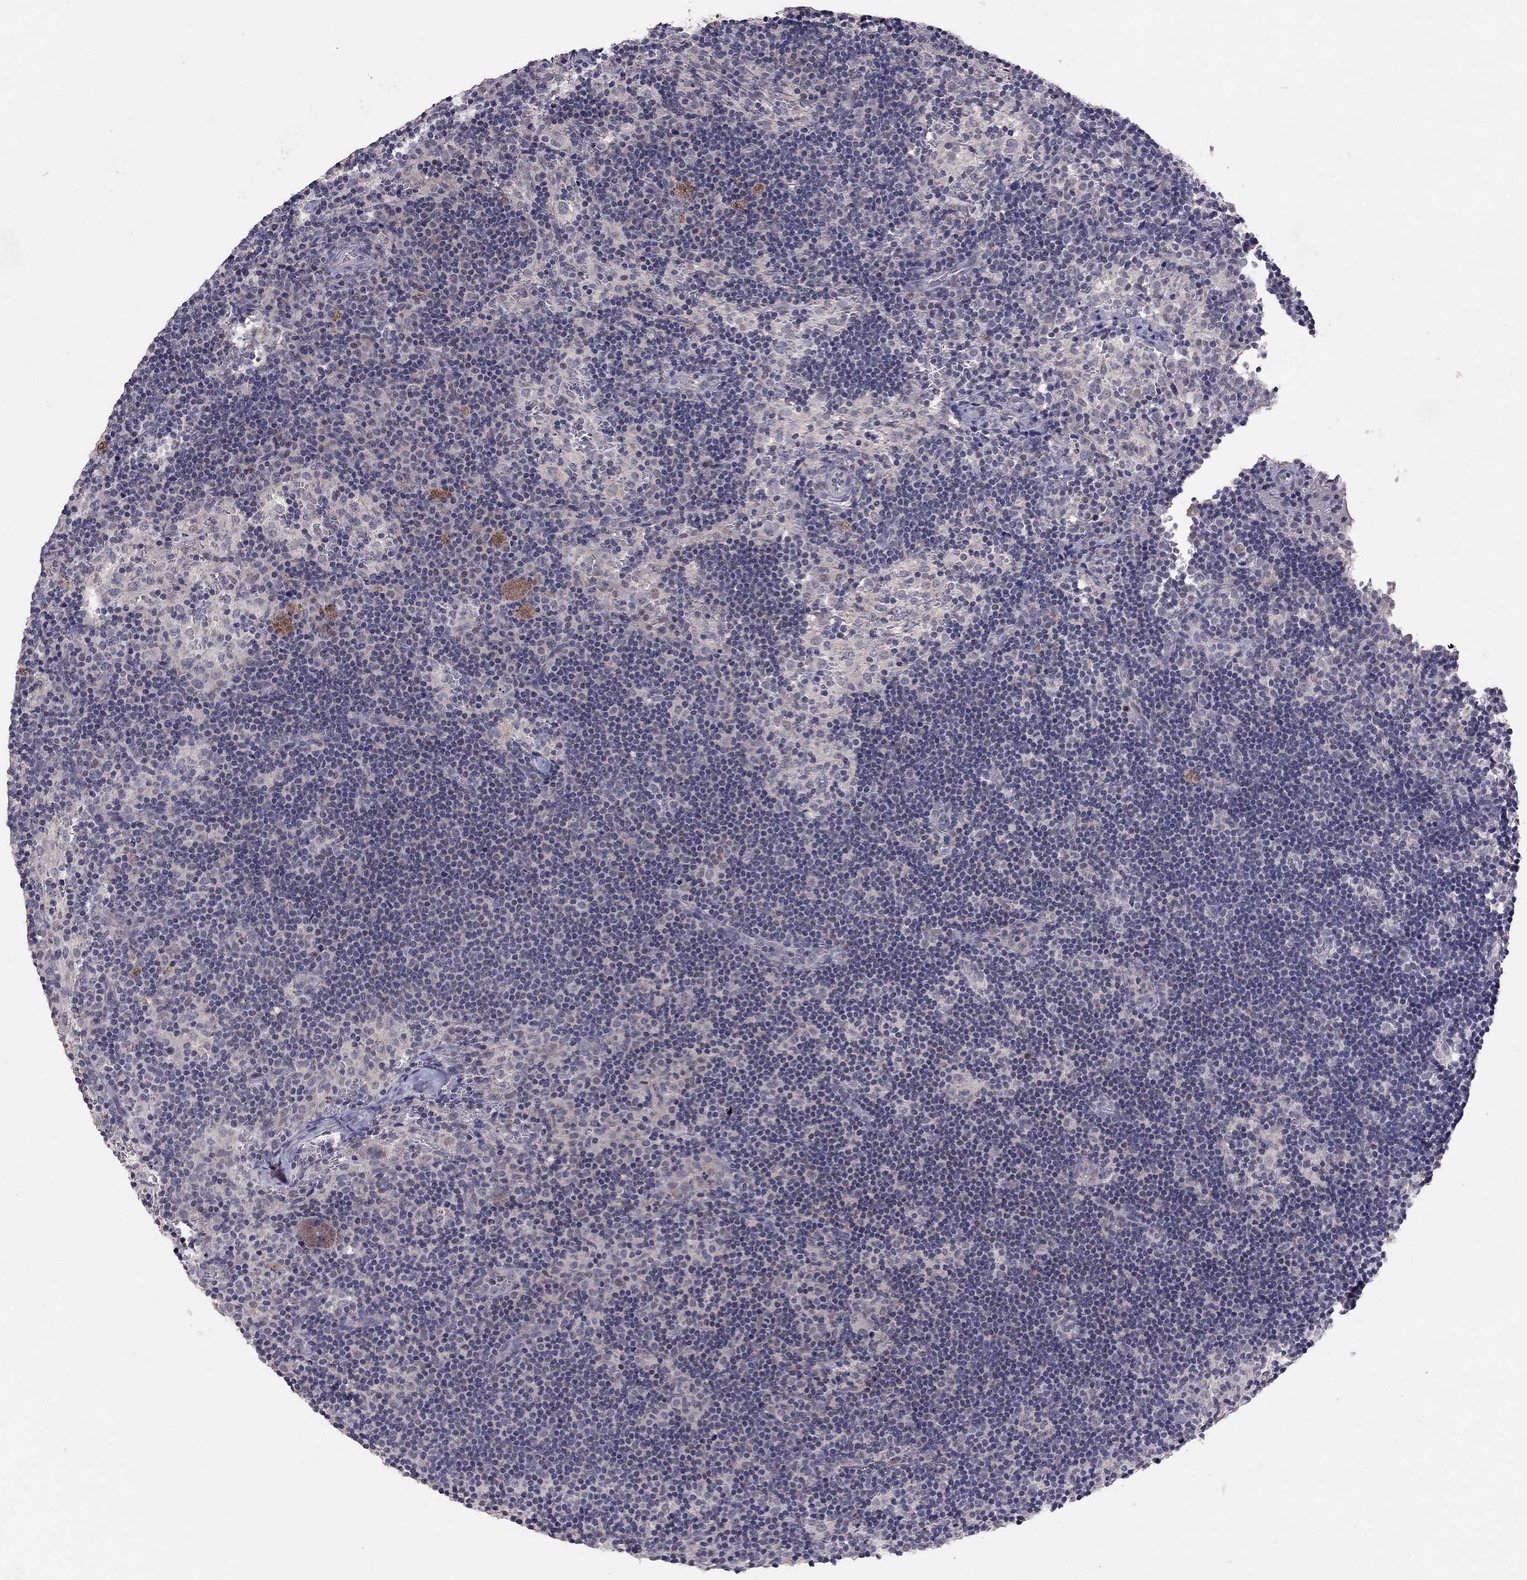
{"staining": {"intensity": "negative", "quantity": "none", "location": "none"}, "tissue": "lymph node", "cell_type": "Germinal center cells", "image_type": "normal", "snomed": [{"axis": "morphology", "description": "Normal tissue, NOS"}, {"axis": "topography", "description": "Lymph node"}], "caption": "Benign lymph node was stained to show a protein in brown. There is no significant expression in germinal center cells.", "gene": "ESR2", "patient": {"sex": "female", "age": 45}}